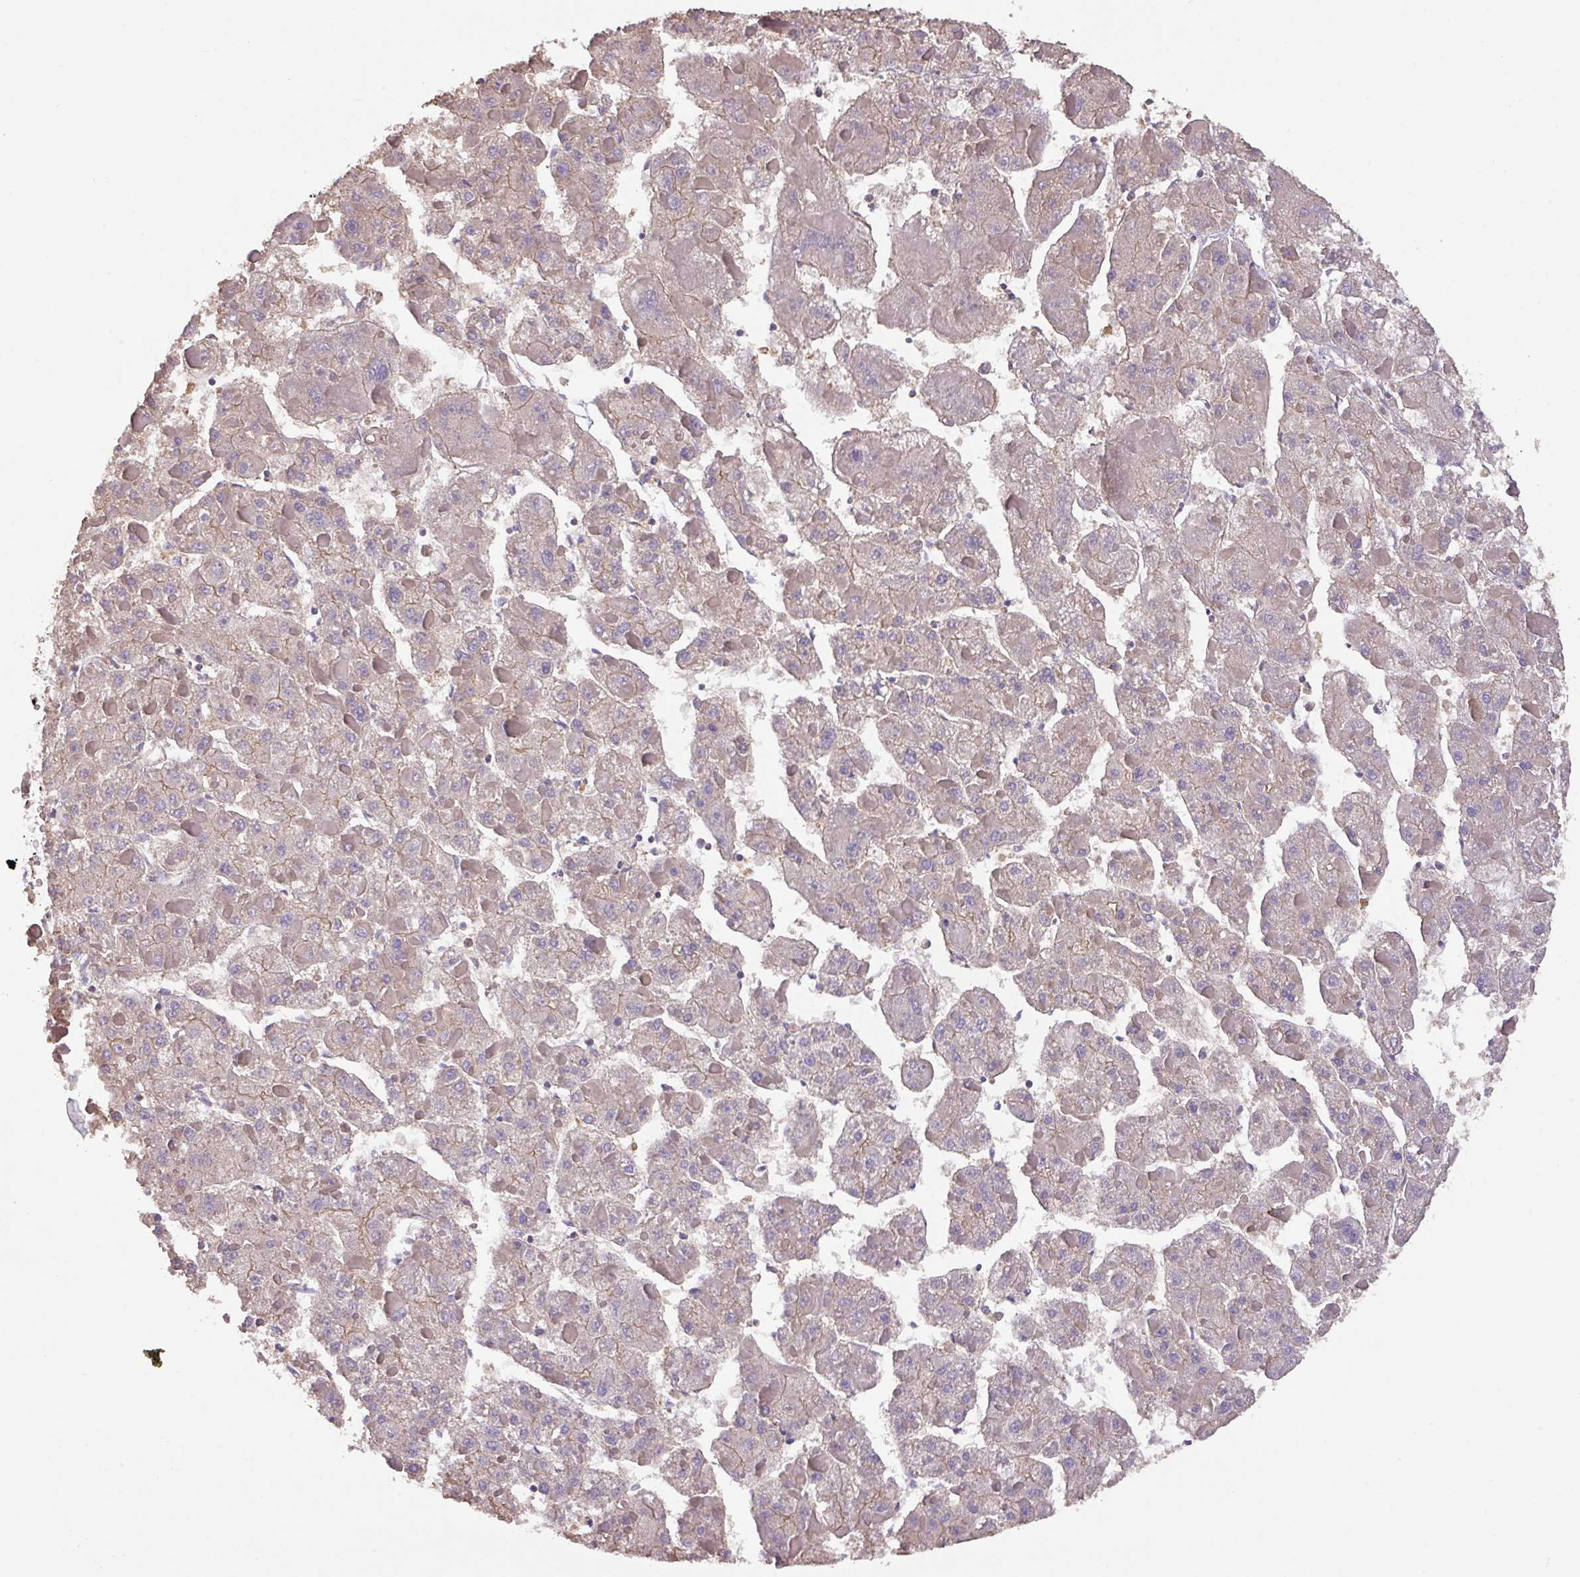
{"staining": {"intensity": "negative", "quantity": "none", "location": "none"}, "tissue": "liver cancer", "cell_type": "Tumor cells", "image_type": "cancer", "snomed": [{"axis": "morphology", "description": "Carcinoma, Hepatocellular, NOS"}, {"axis": "topography", "description": "Liver"}], "caption": "Immunohistochemistry (IHC) of human liver cancer shows no positivity in tumor cells. Nuclei are stained in blue.", "gene": "CALML4", "patient": {"sex": "female", "age": 73}}